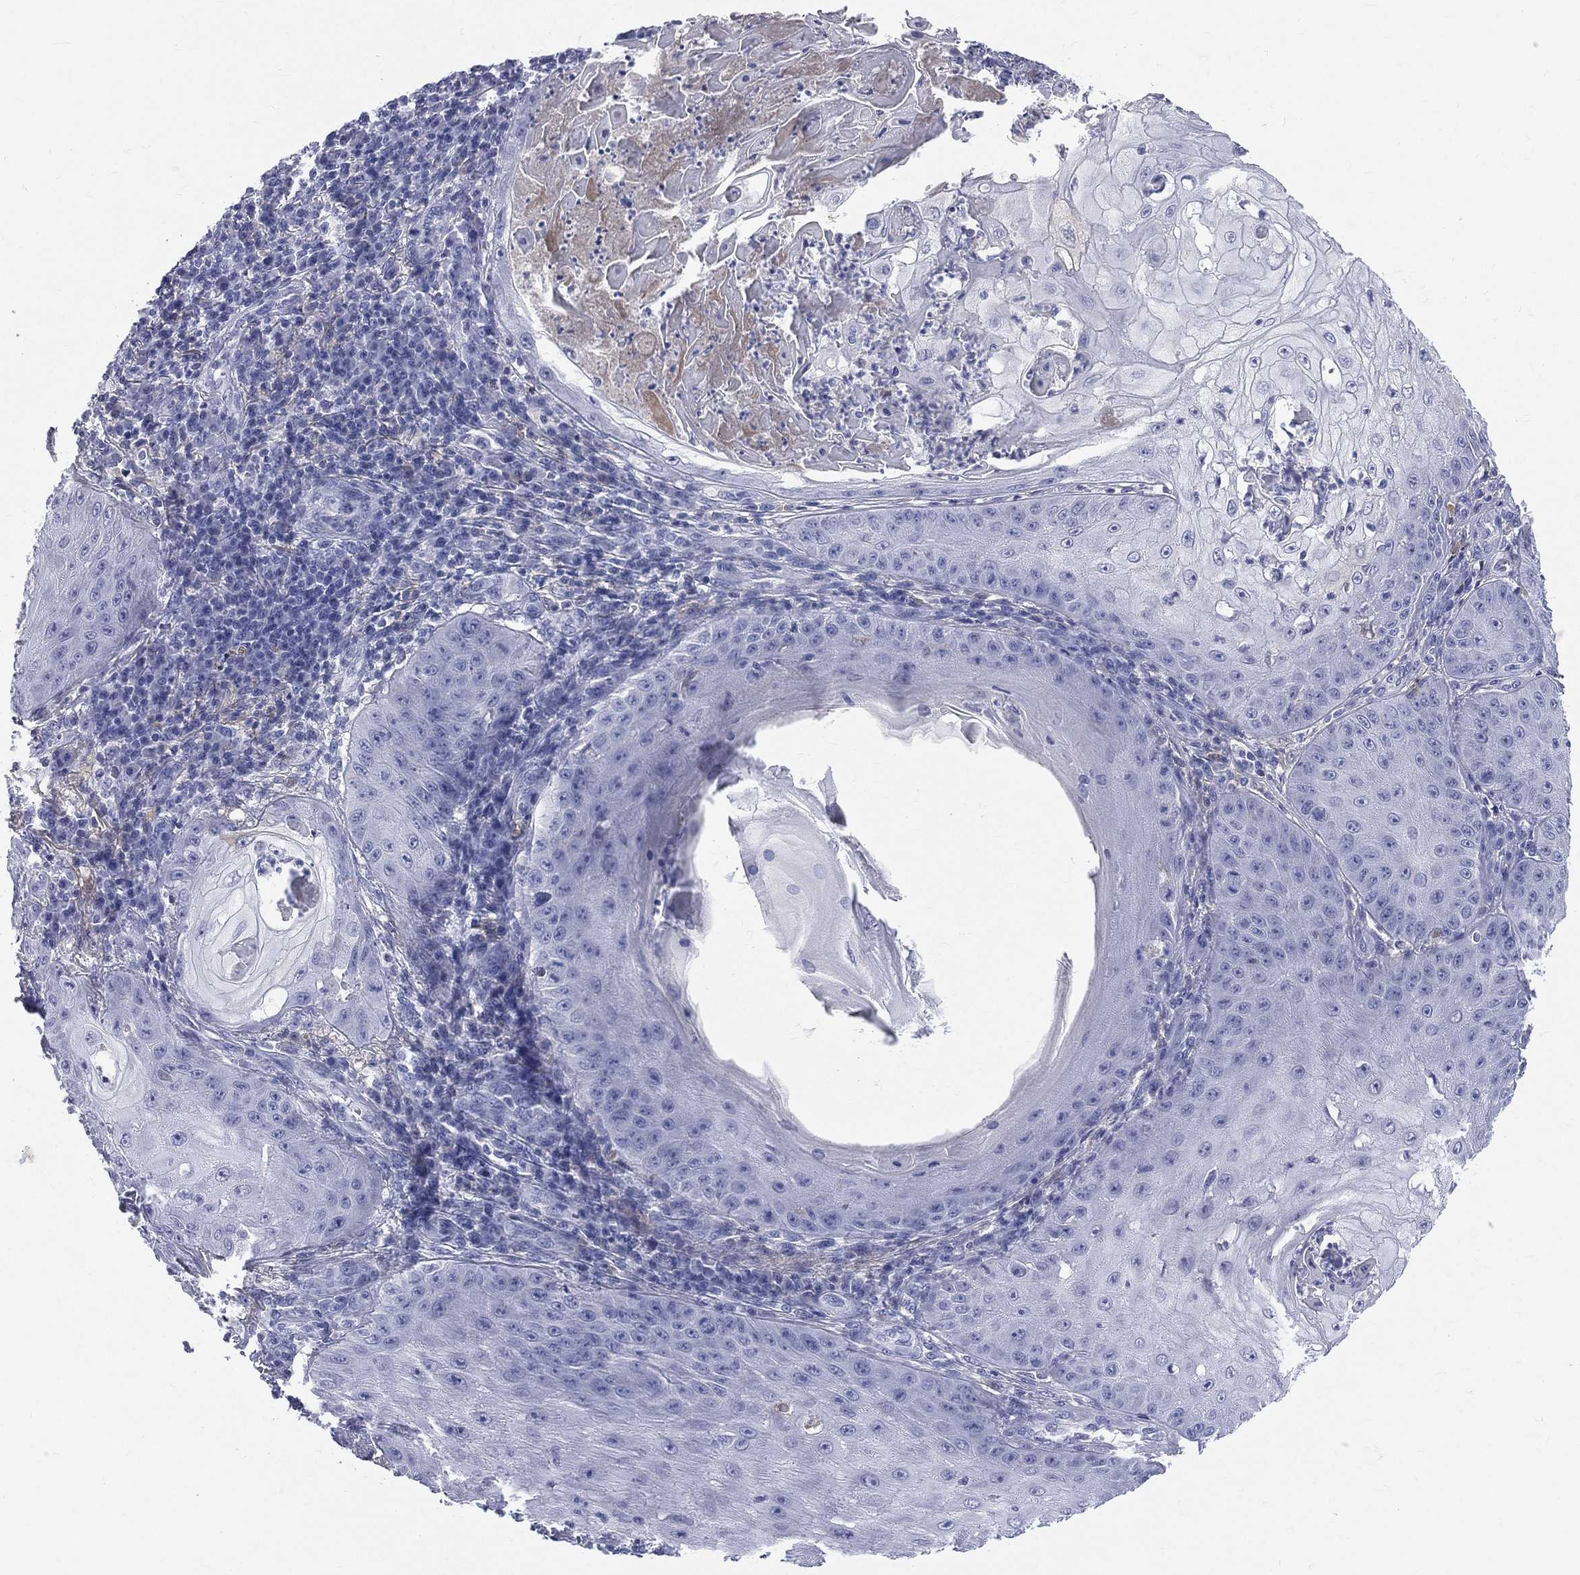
{"staining": {"intensity": "negative", "quantity": "none", "location": "none"}, "tissue": "skin cancer", "cell_type": "Tumor cells", "image_type": "cancer", "snomed": [{"axis": "morphology", "description": "Squamous cell carcinoma, NOS"}, {"axis": "topography", "description": "Skin"}], "caption": "This is an immunohistochemistry (IHC) photomicrograph of squamous cell carcinoma (skin). There is no expression in tumor cells.", "gene": "HP", "patient": {"sex": "male", "age": 70}}